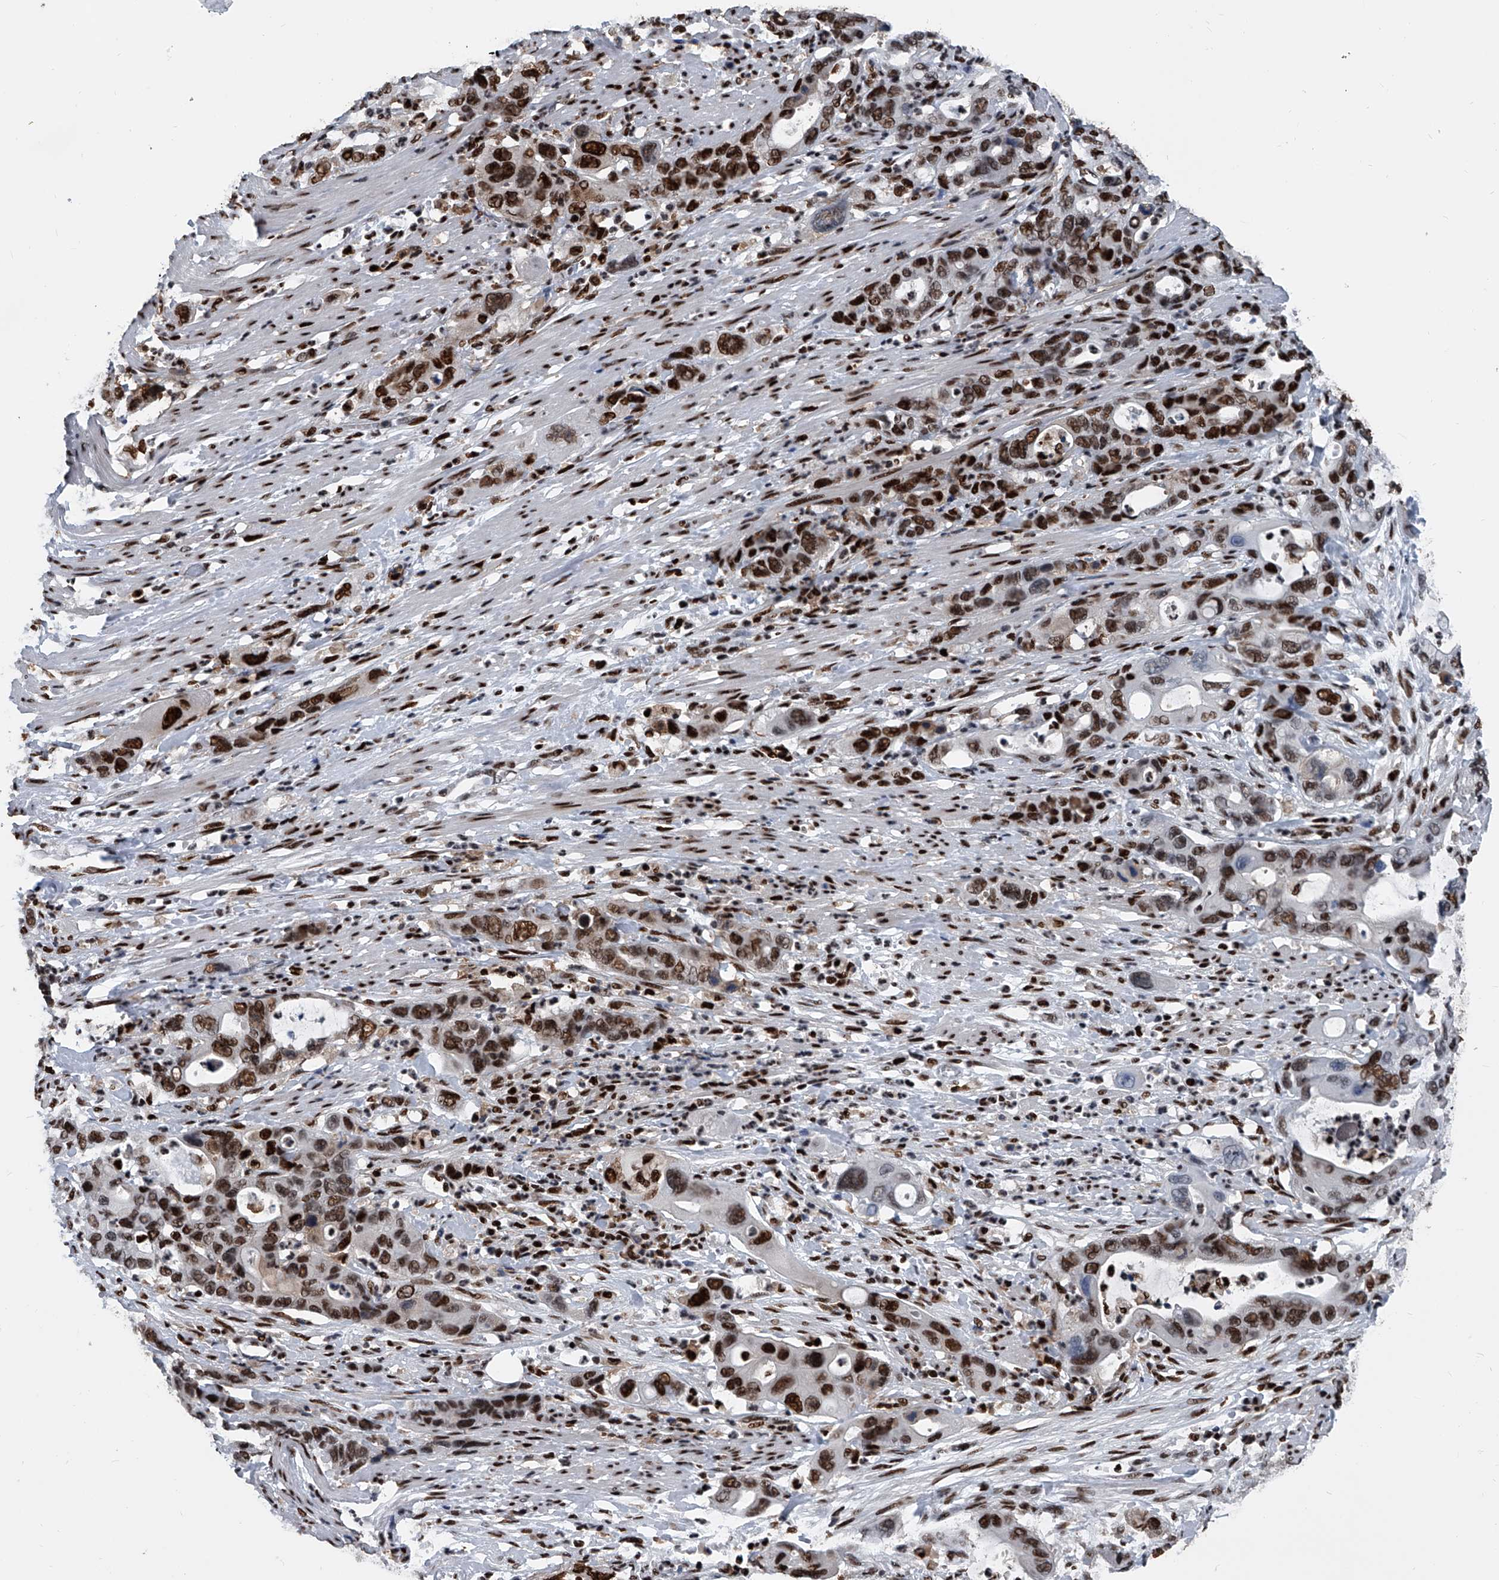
{"staining": {"intensity": "strong", "quantity": ">75%", "location": "nuclear"}, "tissue": "pancreatic cancer", "cell_type": "Tumor cells", "image_type": "cancer", "snomed": [{"axis": "morphology", "description": "Adenocarcinoma, NOS"}, {"axis": "topography", "description": "Pancreas"}], "caption": "Immunohistochemistry of pancreatic cancer reveals high levels of strong nuclear expression in approximately >75% of tumor cells. Immunohistochemistry stains the protein of interest in brown and the nuclei are stained blue.", "gene": "FKBP5", "patient": {"sex": "female", "age": 71}}